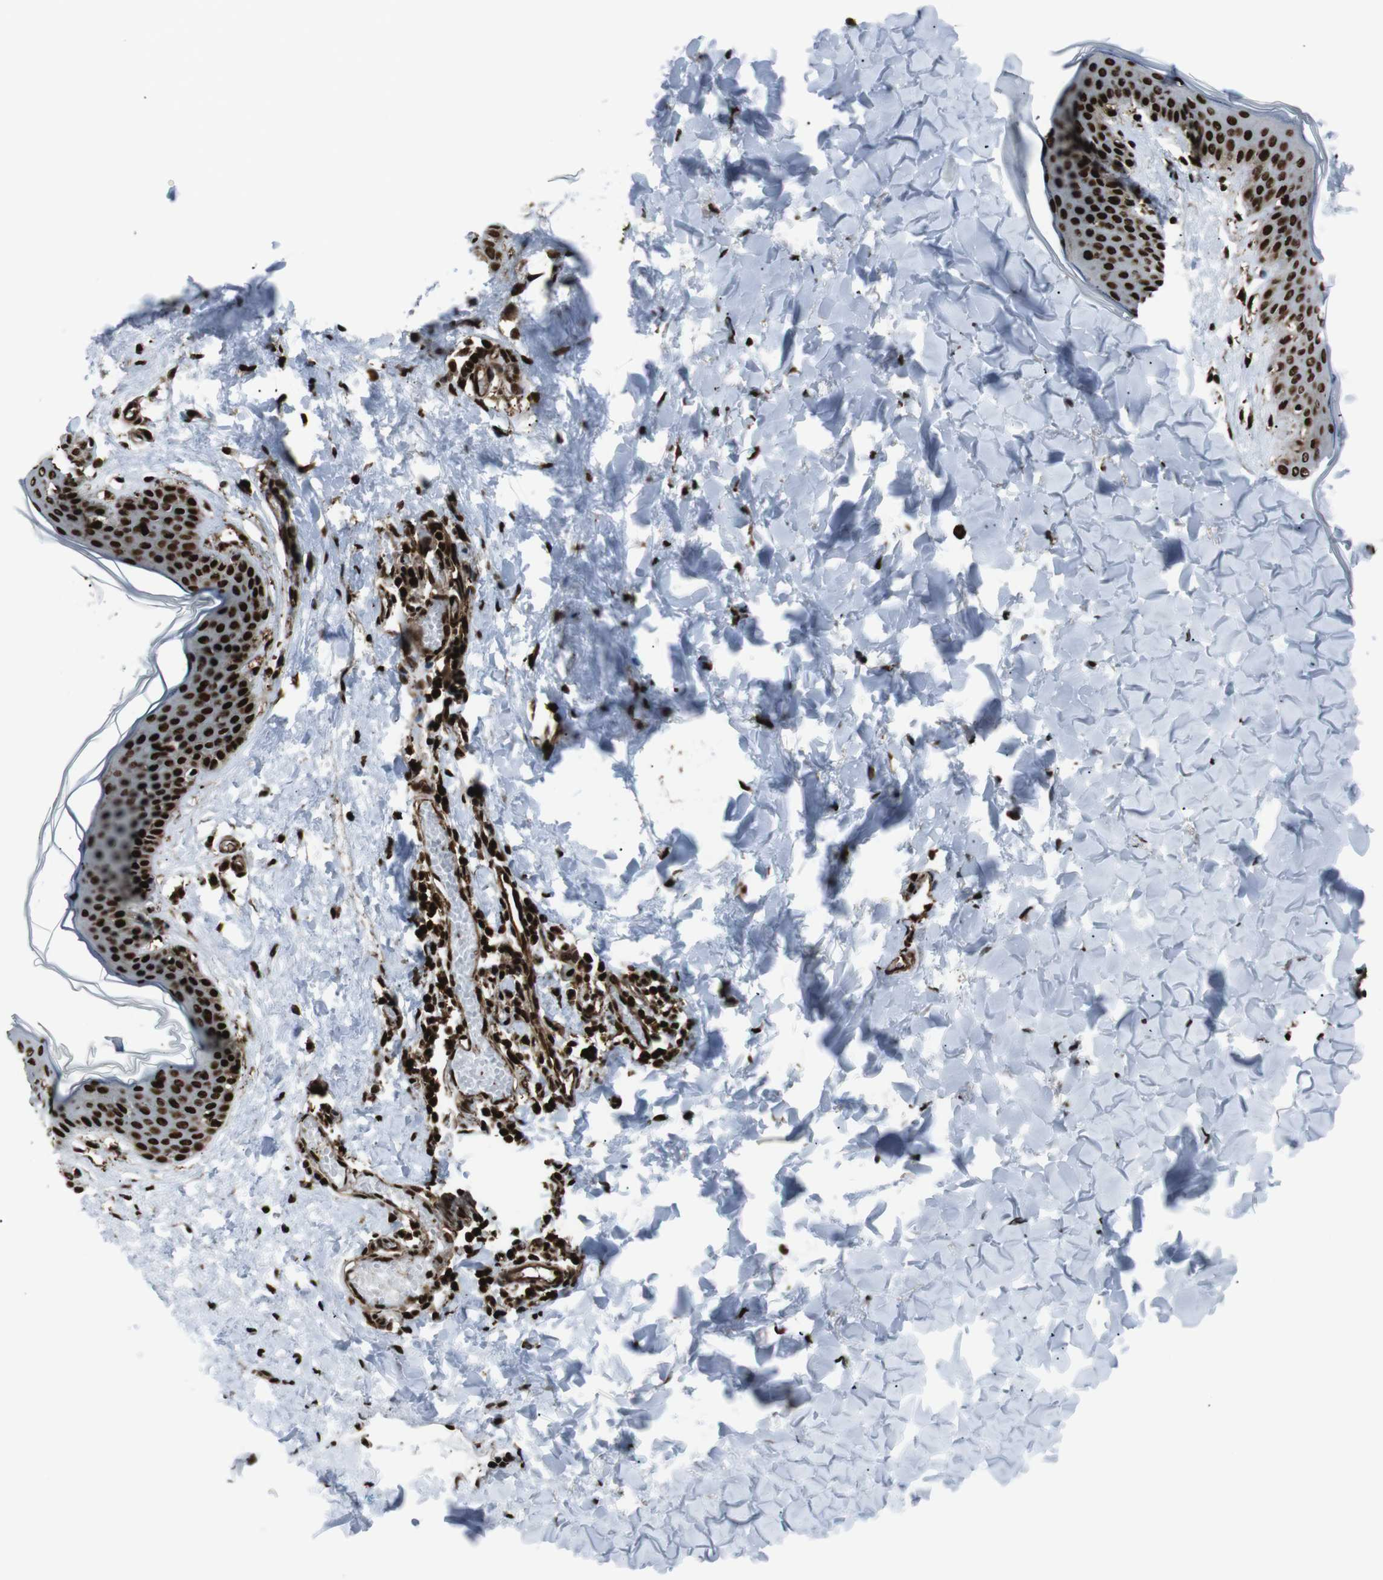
{"staining": {"intensity": "strong", "quantity": ">75%", "location": "nuclear"}, "tissue": "skin", "cell_type": "Fibroblasts", "image_type": "normal", "snomed": [{"axis": "morphology", "description": "Normal tissue, NOS"}, {"axis": "topography", "description": "Skin"}], "caption": "Immunohistochemical staining of normal skin exhibits strong nuclear protein positivity in approximately >75% of fibroblasts. (IHC, brightfield microscopy, high magnification).", "gene": "HNRNPU", "patient": {"sex": "female", "age": 17}}